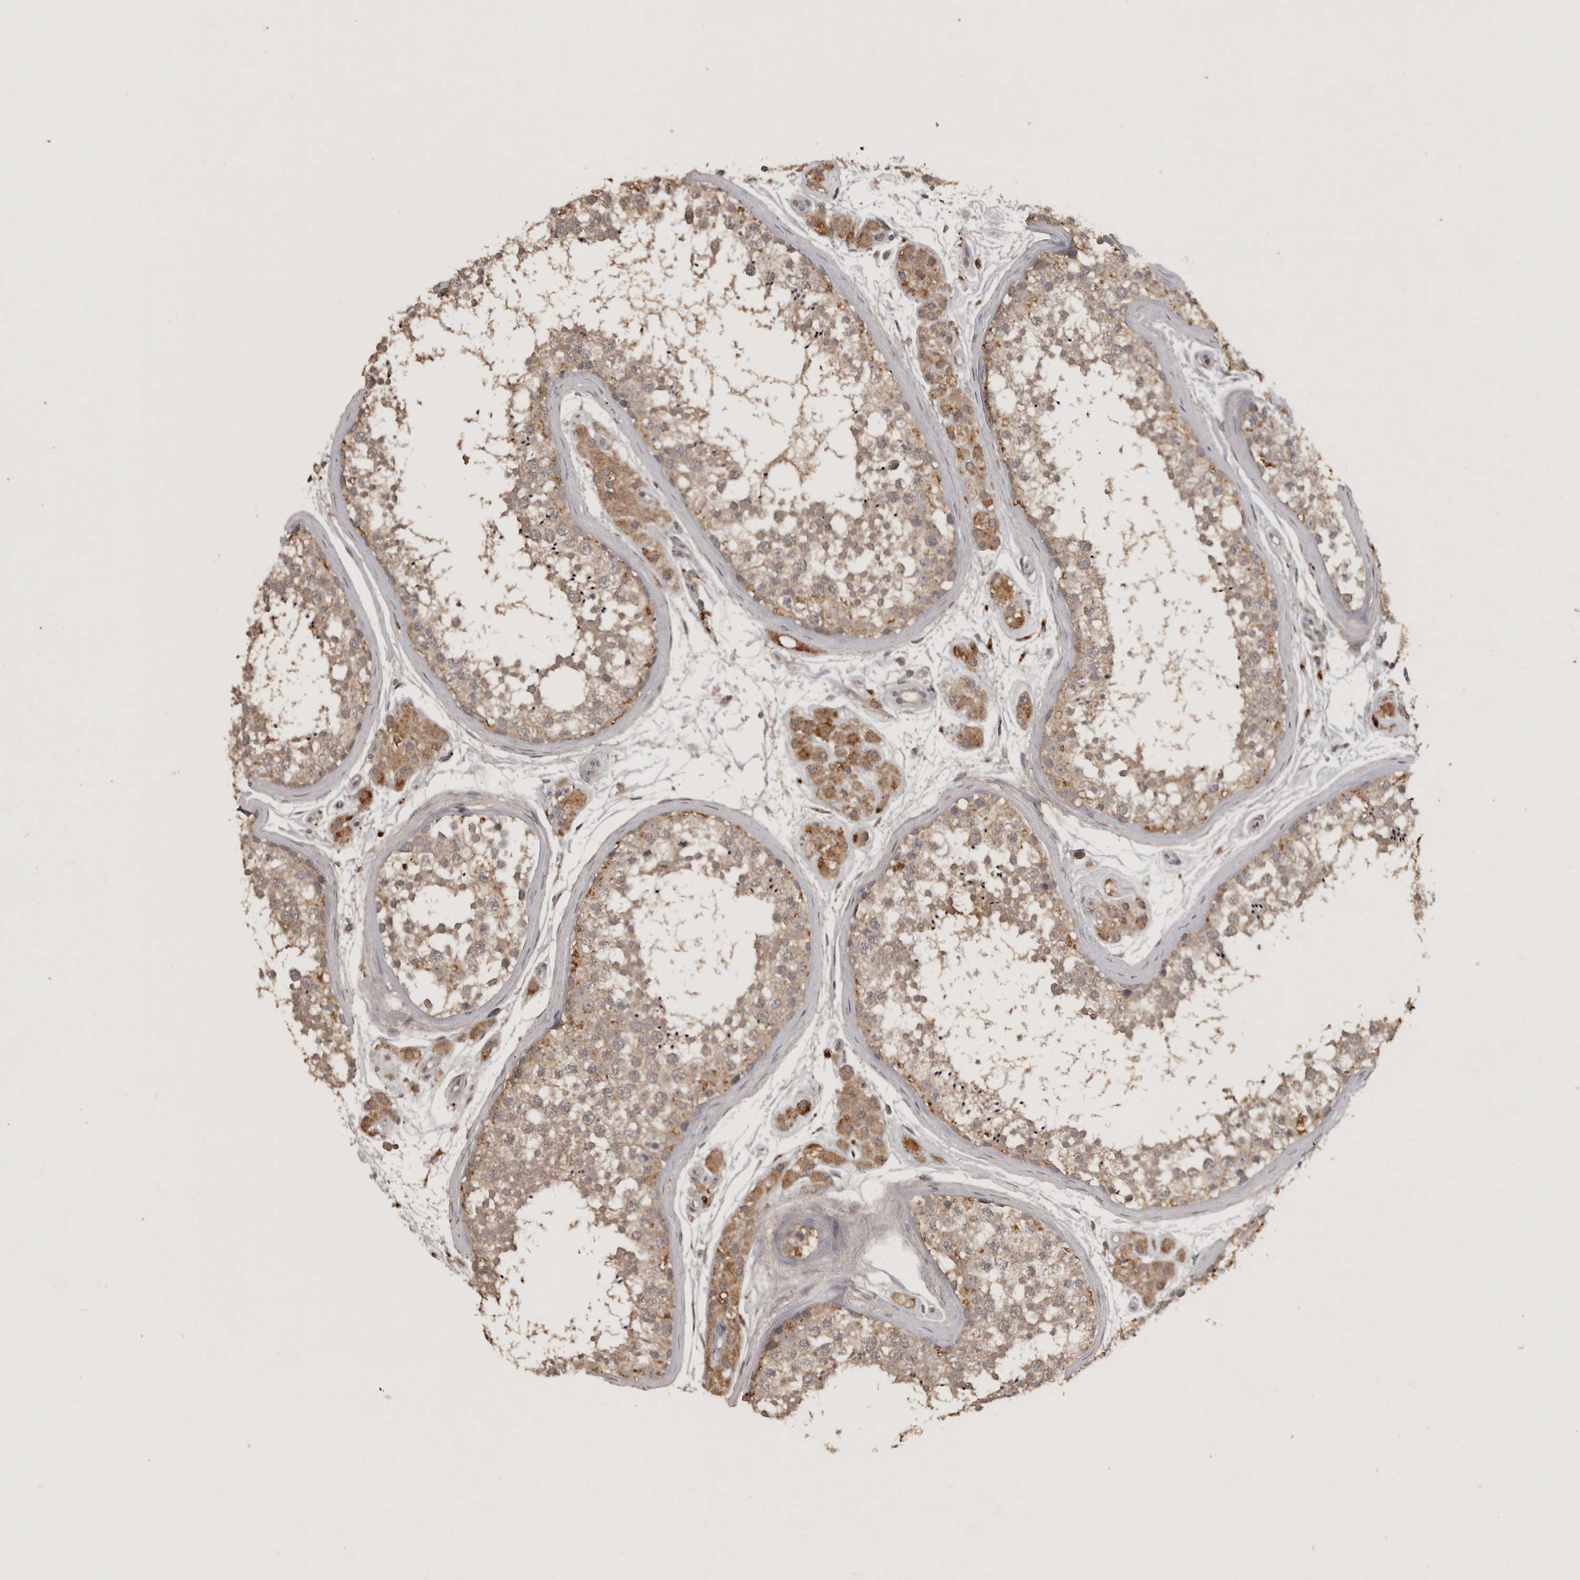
{"staining": {"intensity": "weak", "quantity": ">75%", "location": "cytoplasmic/membranous"}, "tissue": "testis", "cell_type": "Cells in seminiferous ducts", "image_type": "normal", "snomed": [{"axis": "morphology", "description": "Normal tissue, NOS"}, {"axis": "topography", "description": "Testis"}], "caption": "Brown immunohistochemical staining in unremarkable testis shows weak cytoplasmic/membranous staining in about >75% of cells in seminiferous ducts. (brown staining indicates protein expression, while blue staining denotes nuclei).", "gene": "ADAMTS4", "patient": {"sex": "male", "age": 56}}